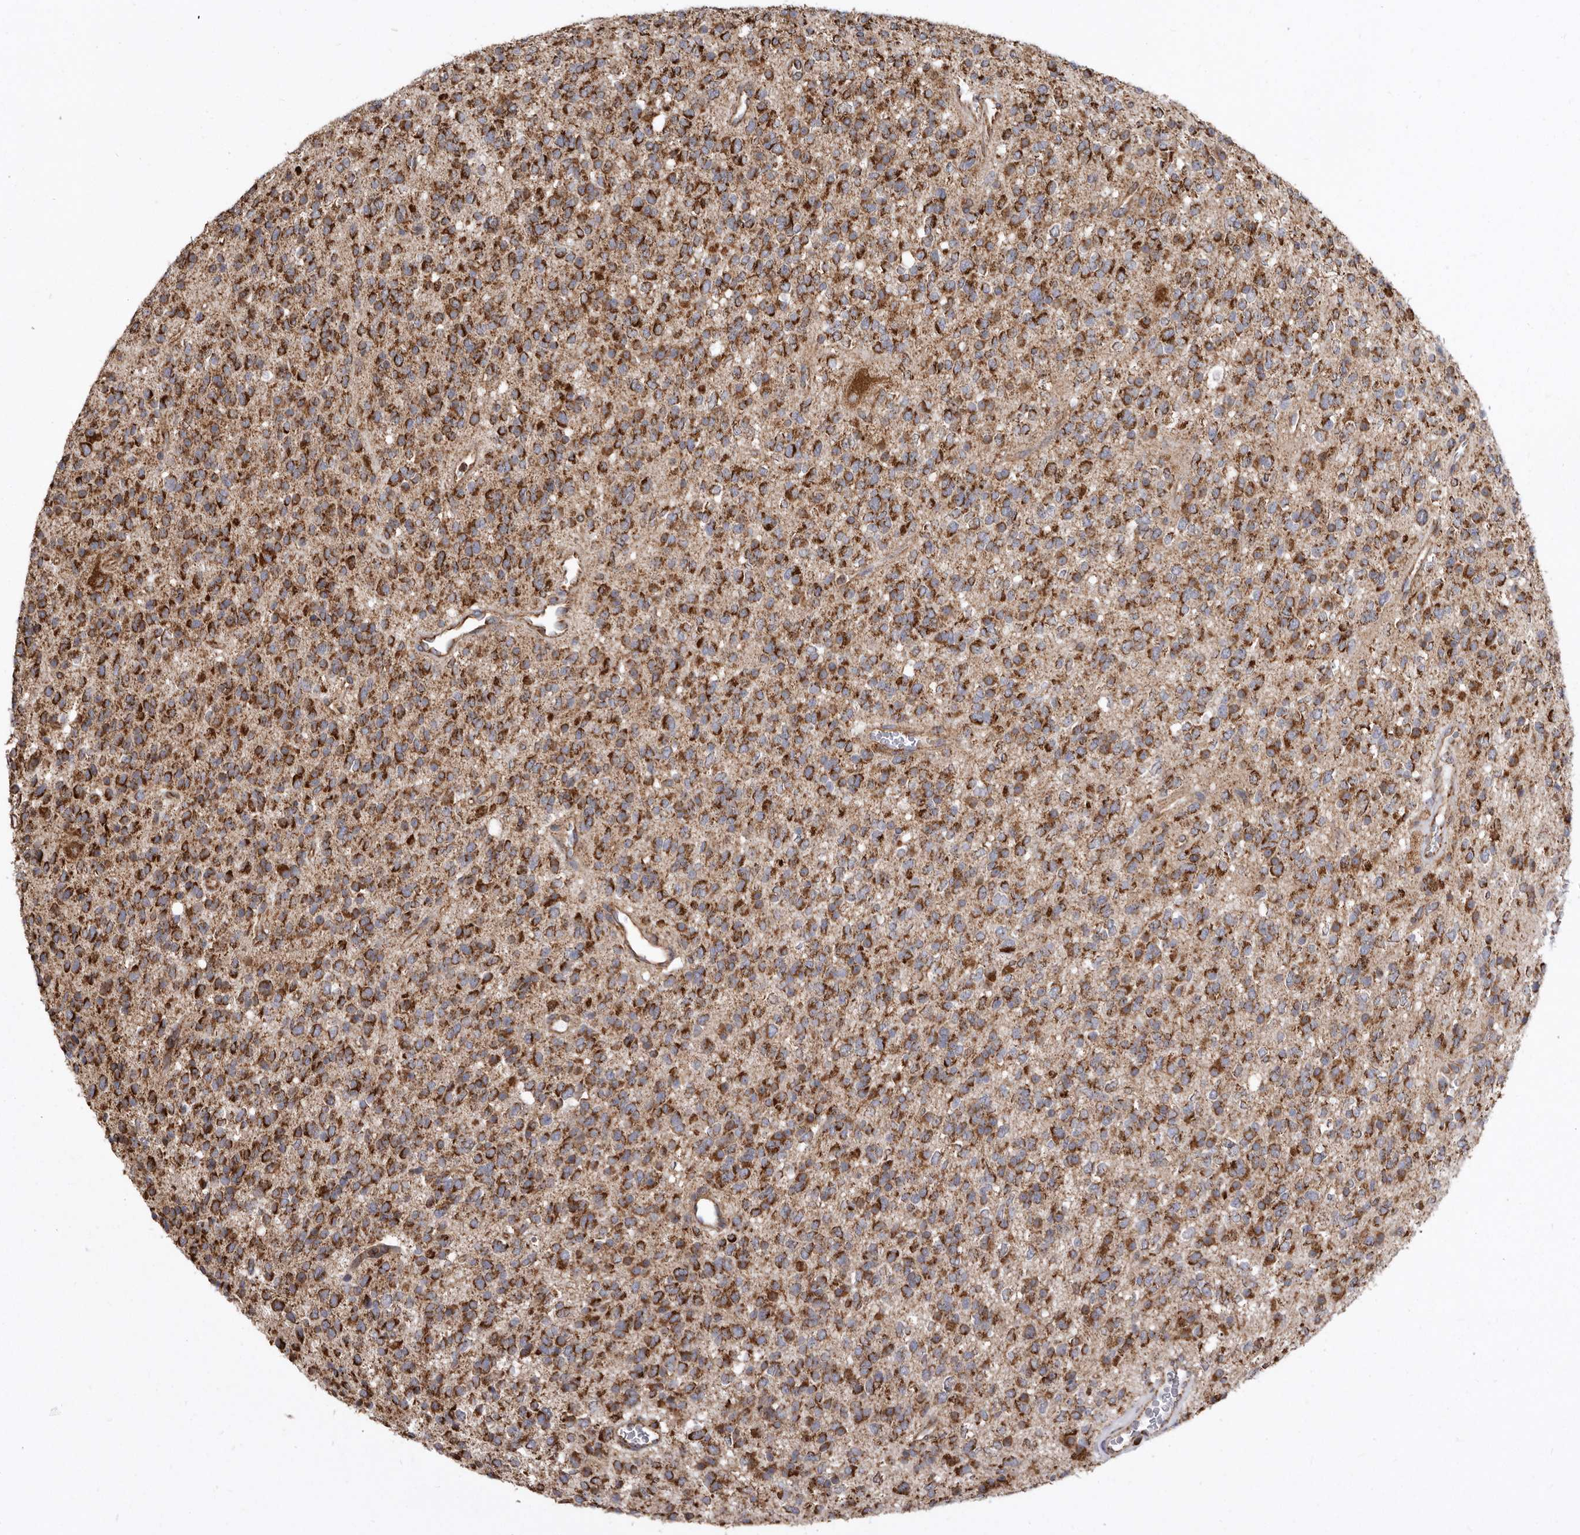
{"staining": {"intensity": "strong", "quantity": ">75%", "location": "cytoplasmic/membranous"}, "tissue": "glioma", "cell_type": "Tumor cells", "image_type": "cancer", "snomed": [{"axis": "morphology", "description": "Glioma, malignant, High grade"}, {"axis": "topography", "description": "Brain"}], "caption": "A photomicrograph of malignant glioma (high-grade) stained for a protein demonstrates strong cytoplasmic/membranous brown staining in tumor cells.", "gene": "CDK5RAP3", "patient": {"sex": "male", "age": 34}}